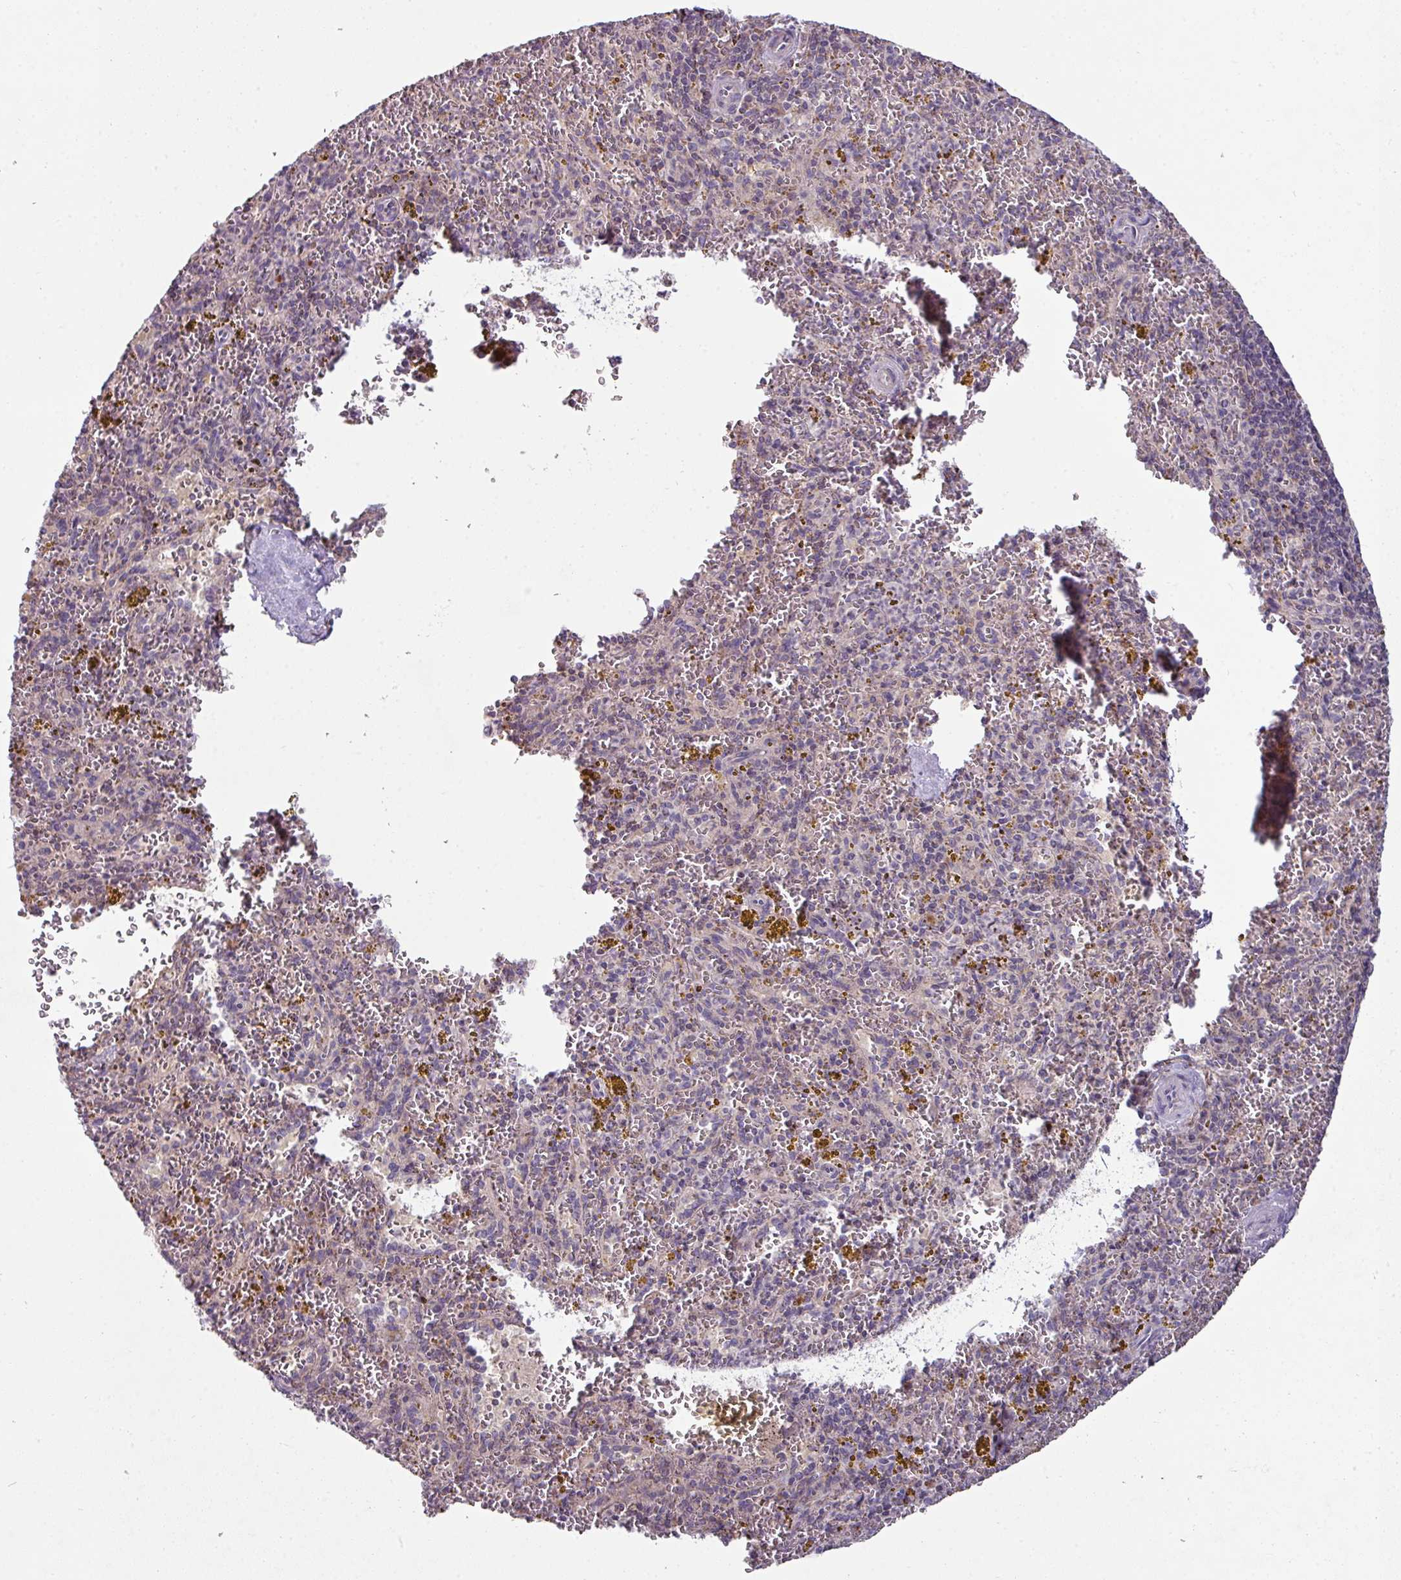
{"staining": {"intensity": "weak", "quantity": "<25%", "location": "cytoplasmic/membranous"}, "tissue": "spleen", "cell_type": "Cells in red pulp", "image_type": "normal", "snomed": [{"axis": "morphology", "description": "Normal tissue, NOS"}, {"axis": "topography", "description": "Spleen"}], "caption": "DAB (3,3'-diaminobenzidine) immunohistochemical staining of benign human spleen reveals no significant staining in cells in red pulp. (DAB (3,3'-diaminobenzidine) immunohistochemistry (IHC) with hematoxylin counter stain).", "gene": "LRRC9", "patient": {"sex": "male", "age": 57}}